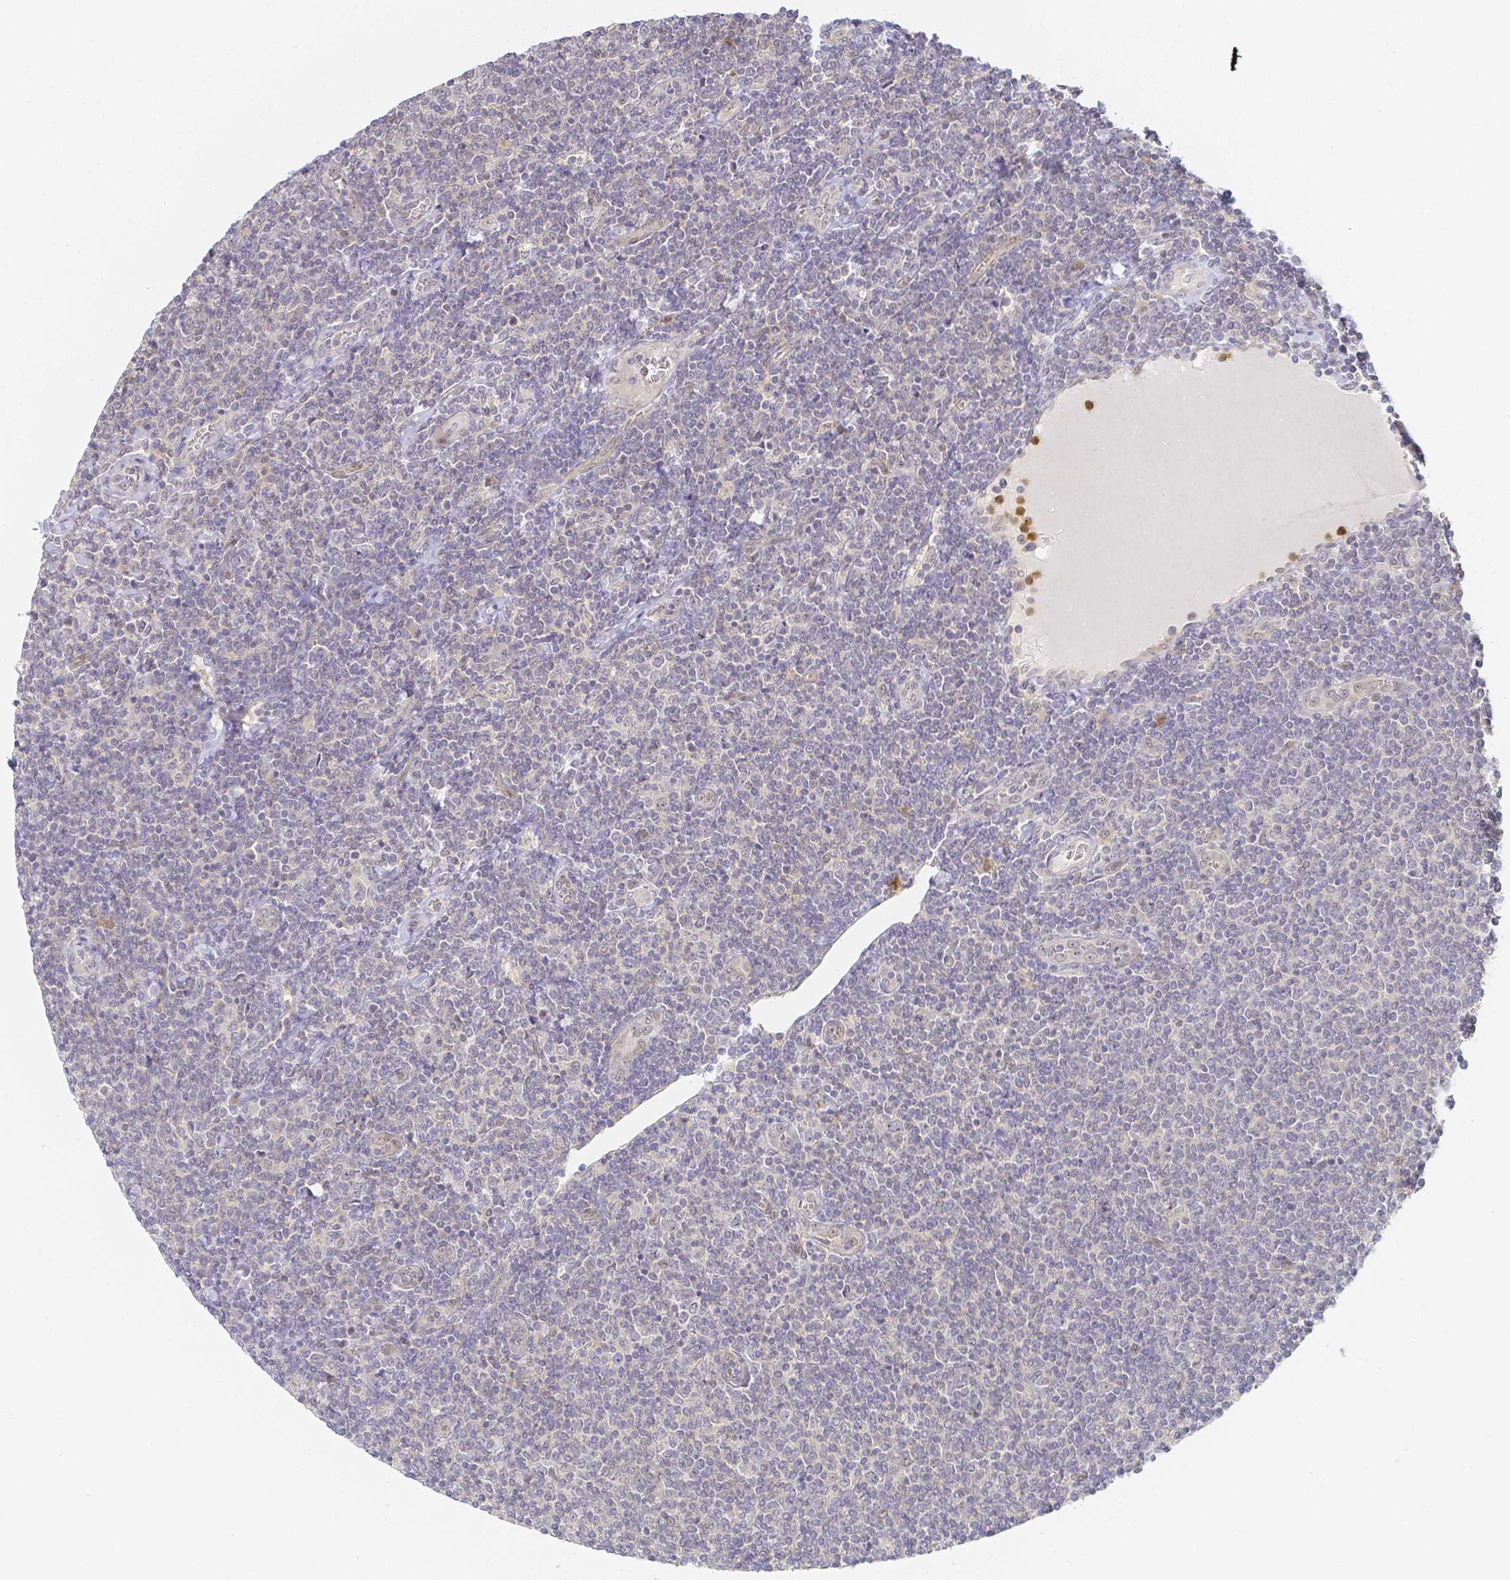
{"staining": {"intensity": "negative", "quantity": "none", "location": "none"}, "tissue": "lymphoma", "cell_type": "Tumor cells", "image_type": "cancer", "snomed": [{"axis": "morphology", "description": "Malignant lymphoma, non-Hodgkin's type, Low grade"}, {"axis": "topography", "description": "Lymph node"}], "caption": "High magnification brightfield microscopy of low-grade malignant lymphoma, non-Hodgkin's type stained with DAB (3,3'-diaminobenzidine) (brown) and counterstained with hematoxylin (blue): tumor cells show no significant expression. (DAB (3,3'-diaminobenzidine) IHC with hematoxylin counter stain).", "gene": "KCNH1", "patient": {"sex": "male", "age": 52}}